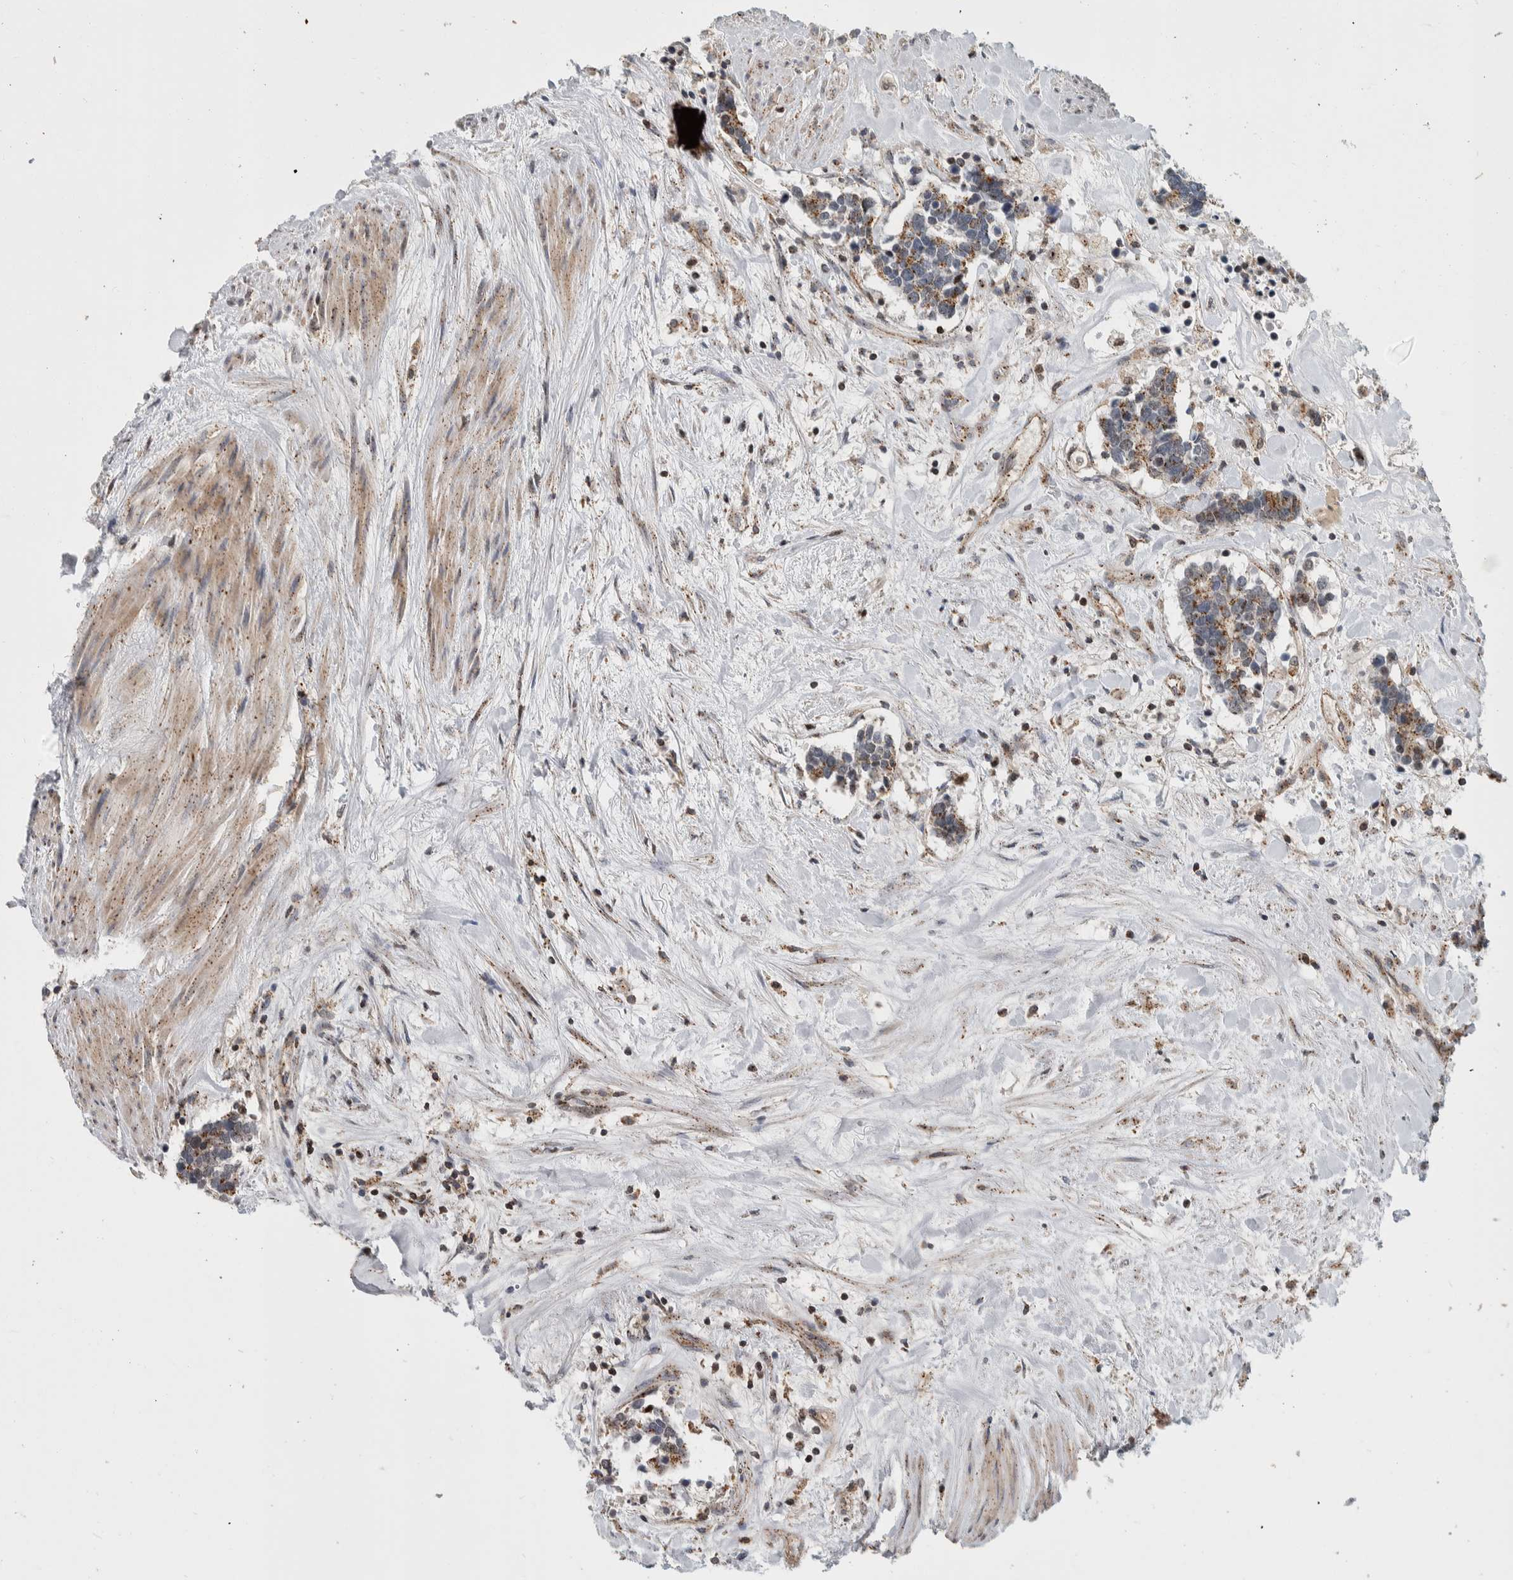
{"staining": {"intensity": "weak", "quantity": ">75%", "location": "cytoplasmic/membranous"}, "tissue": "carcinoid", "cell_type": "Tumor cells", "image_type": "cancer", "snomed": [{"axis": "morphology", "description": "Carcinoma, NOS"}, {"axis": "morphology", "description": "Carcinoid, malignant, NOS"}, {"axis": "topography", "description": "Urinary bladder"}], "caption": "Carcinoma stained with a brown dye displays weak cytoplasmic/membranous positive positivity in about >75% of tumor cells.", "gene": "MSL1", "patient": {"sex": "male", "age": 57}}